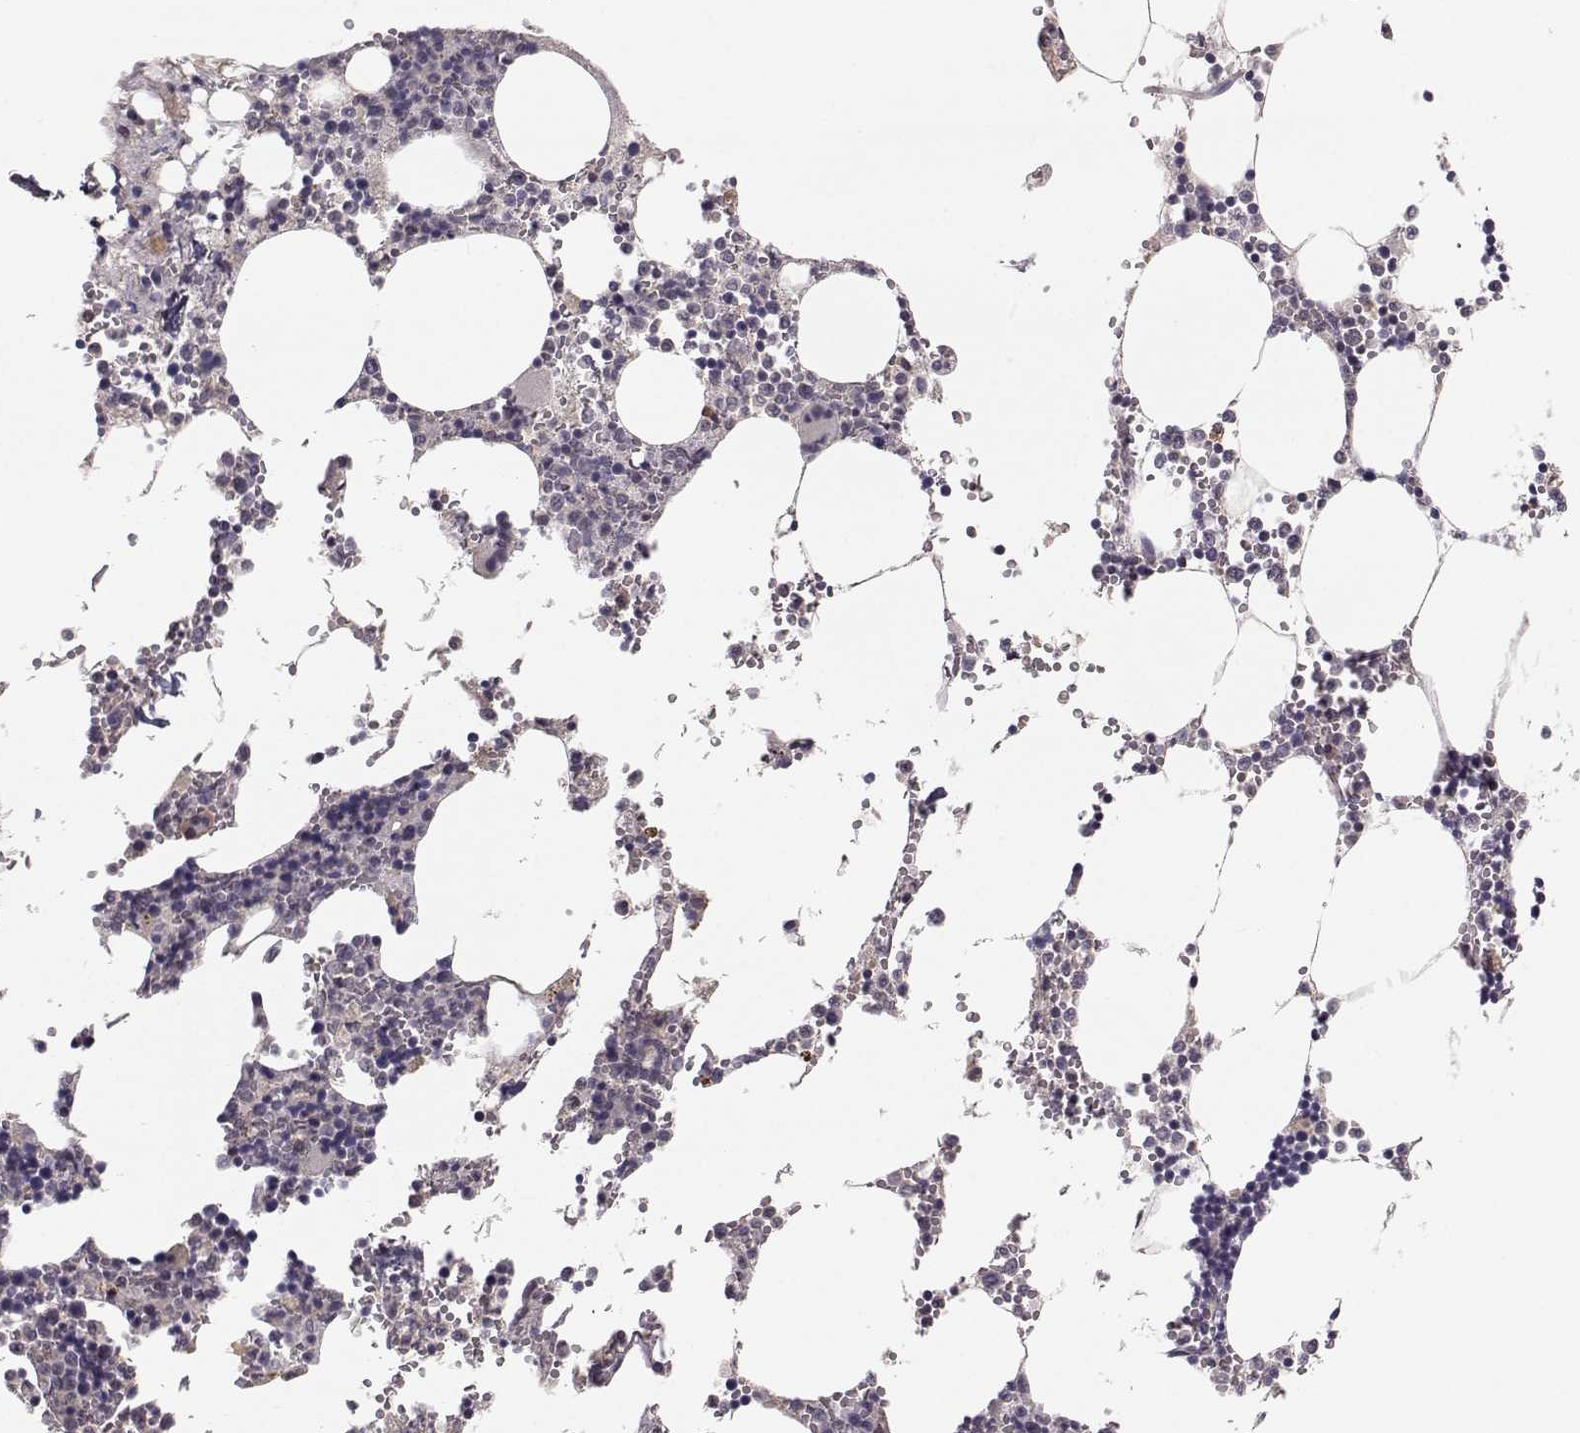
{"staining": {"intensity": "negative", "quantity": "none", "location": "none"}, "tissue": "bone marrow", "cell_type": "Hematopoietic cells", "image_type": "normal", "snomed": [{"axis": "morphology", "description": "Normal tissue, NOS"}, {"axis": "topography", "description": "Bone marrow"}], "caption": "This micrograph is of normal bone marrow stained with IHC to label a protein in brown with the nuclei are counter-stained blue. There is no staining in hematopoietic cells. (Immunohistochemistry (ihc), brightfield microscopy, high magnification).", "gene": "PLEKHG3", "patient": {"sex": "male", "age": 54}}